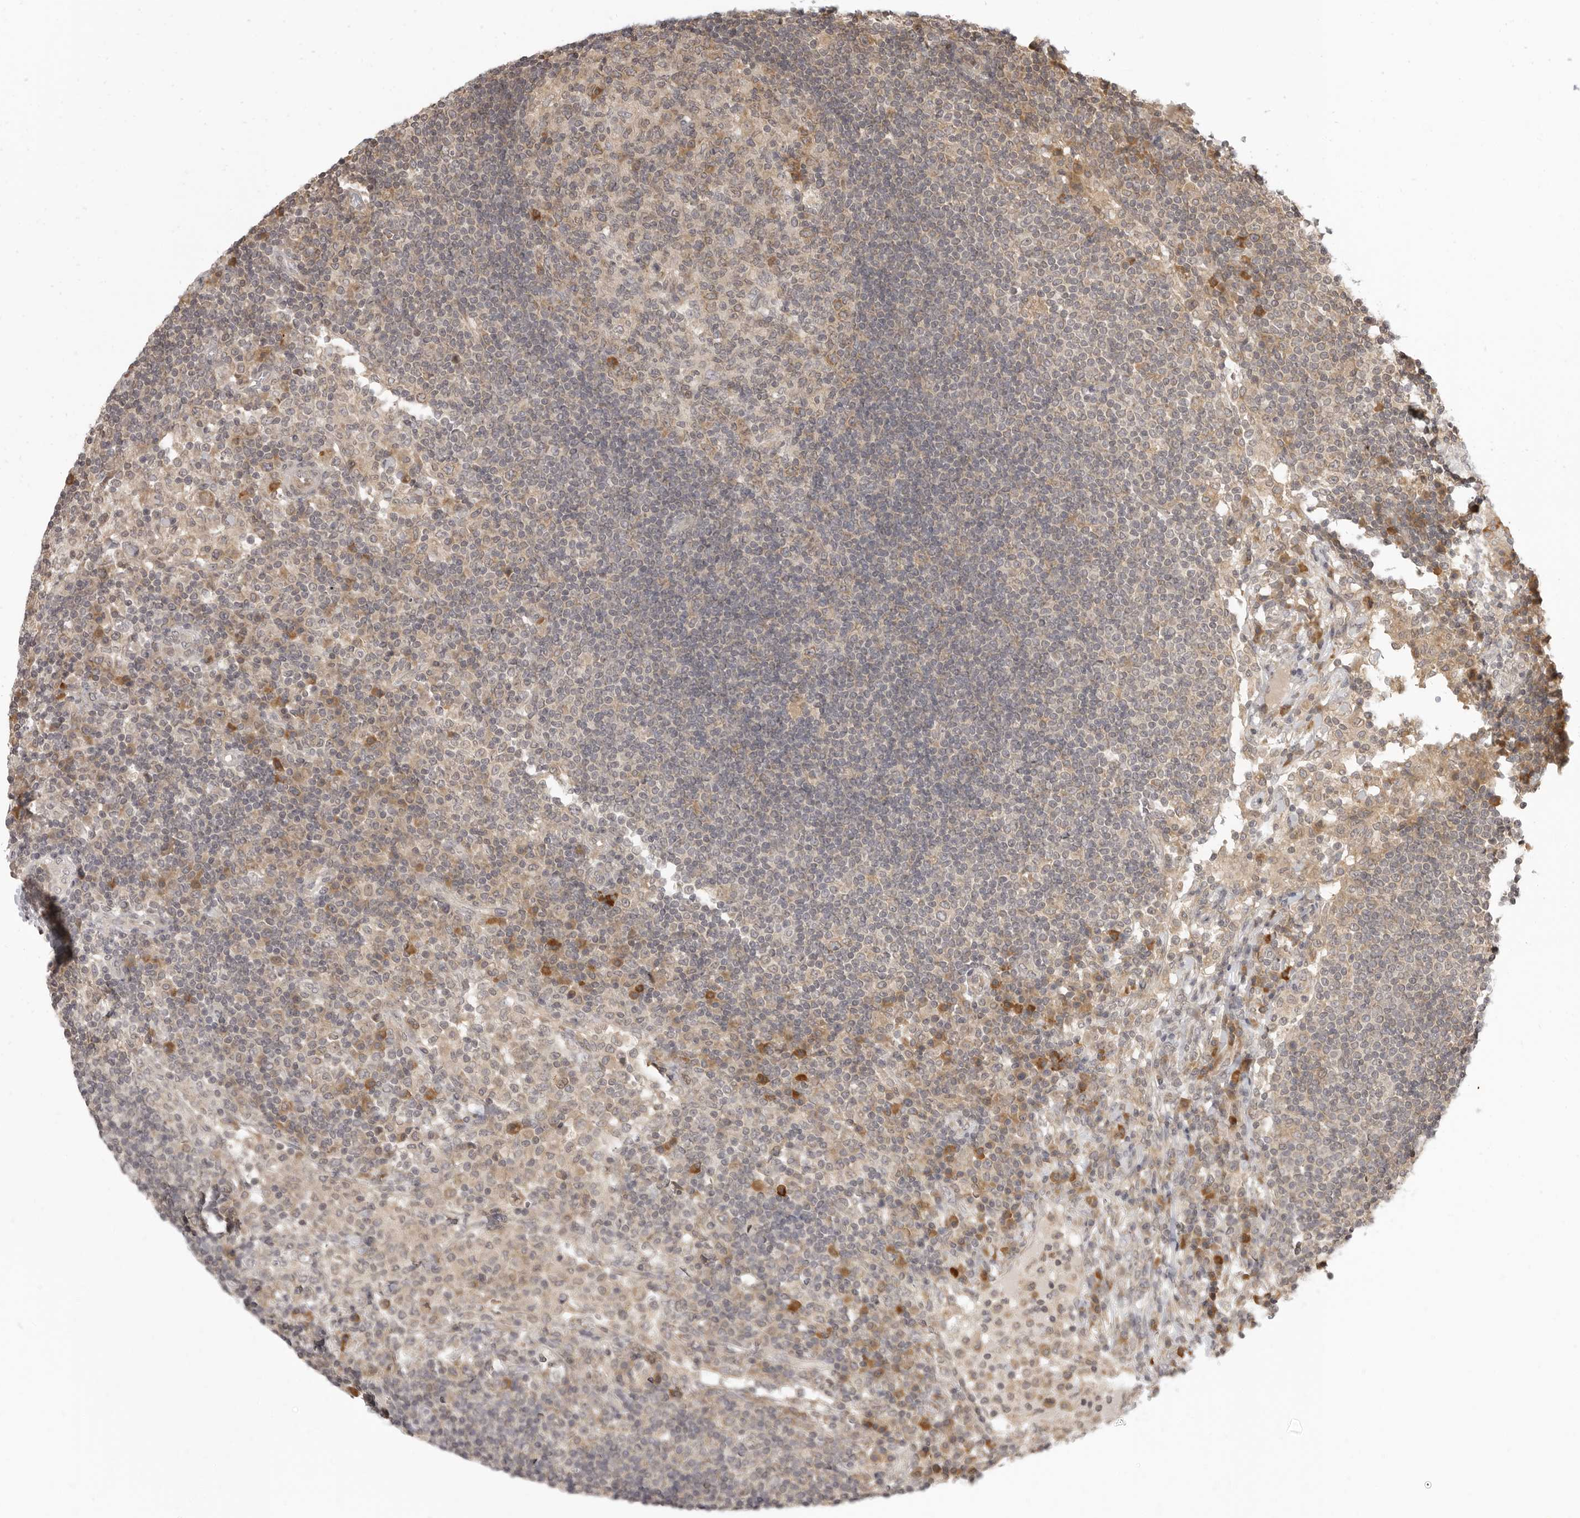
{"staining": {"intensity": "negative", "quantity": "none", "location": "none"}, "tissue": "lymph node", "cell_type": "Germinal center cells", "image_type": "normal", "snomed": [{"axis": "morphology", "description": "Normal tissue, NOS"}, {"axis": "topography", "description": "Lymph node"}], "caption": "Histopathology image shows no significant protein expression in germinal center cells of normal lymph node.", "gene": "PRRC2A", "patient": {"sex": "female", "age": 53}}